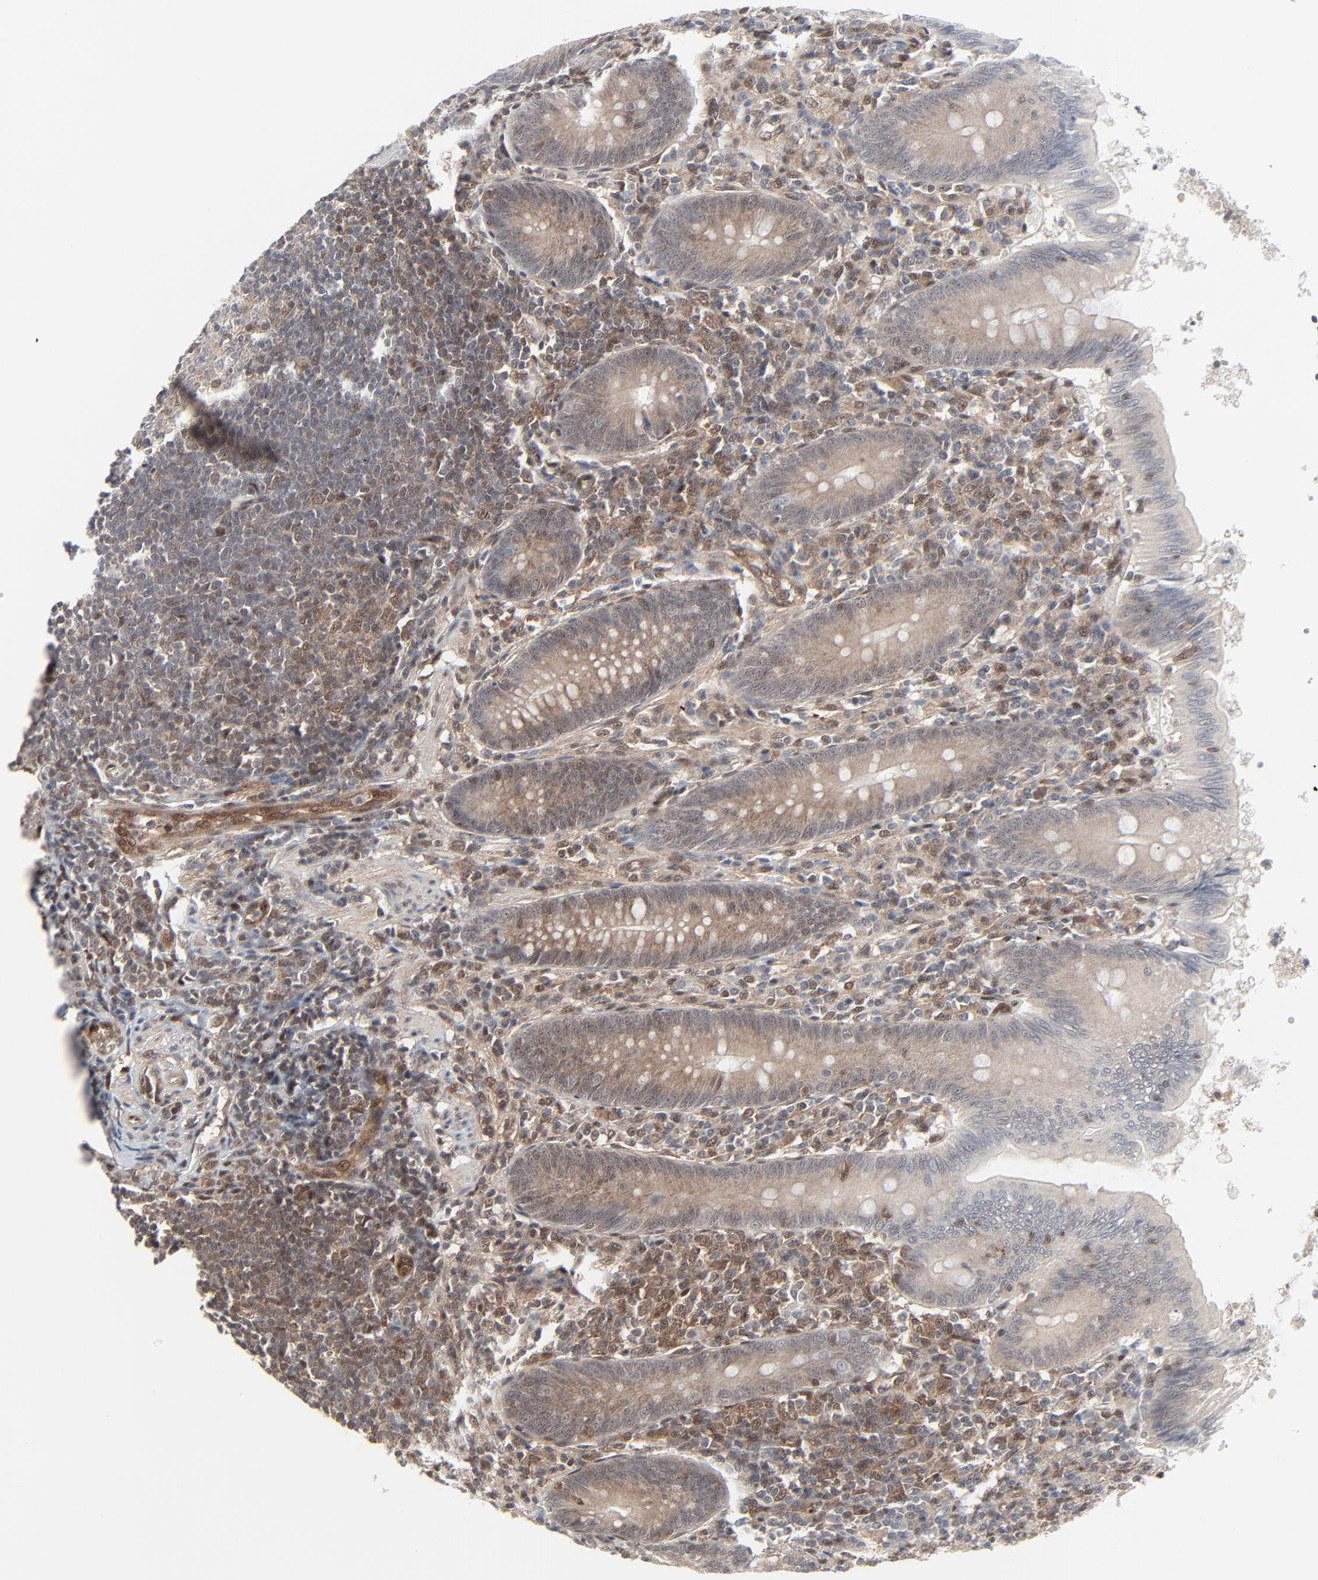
{"staining": {"intensity": "weak", "quantity": "25%-75%", "location": "cytoplasmic/membranous"}, "tissue": "appendix", "cell_type": "Glandular cells", "image_type": "normal", "snomed": [{"axis": "morphology", "description": "Normal tissue, NOS"}, {"axis": "morphology", "description": "Inflammation, NOS"}, {"axis": "topography", "description": "Appendix"}], "caption": "Protein analysis of normal appendix exhibits weak cytoplasmic/membranous expression in about 25%-75% of glandular cells. (brown staining indicates protein expression, while blue staining denotes nuclei).", "gene": "AKT1", "patient": {"sex": "male", "age": 46}}